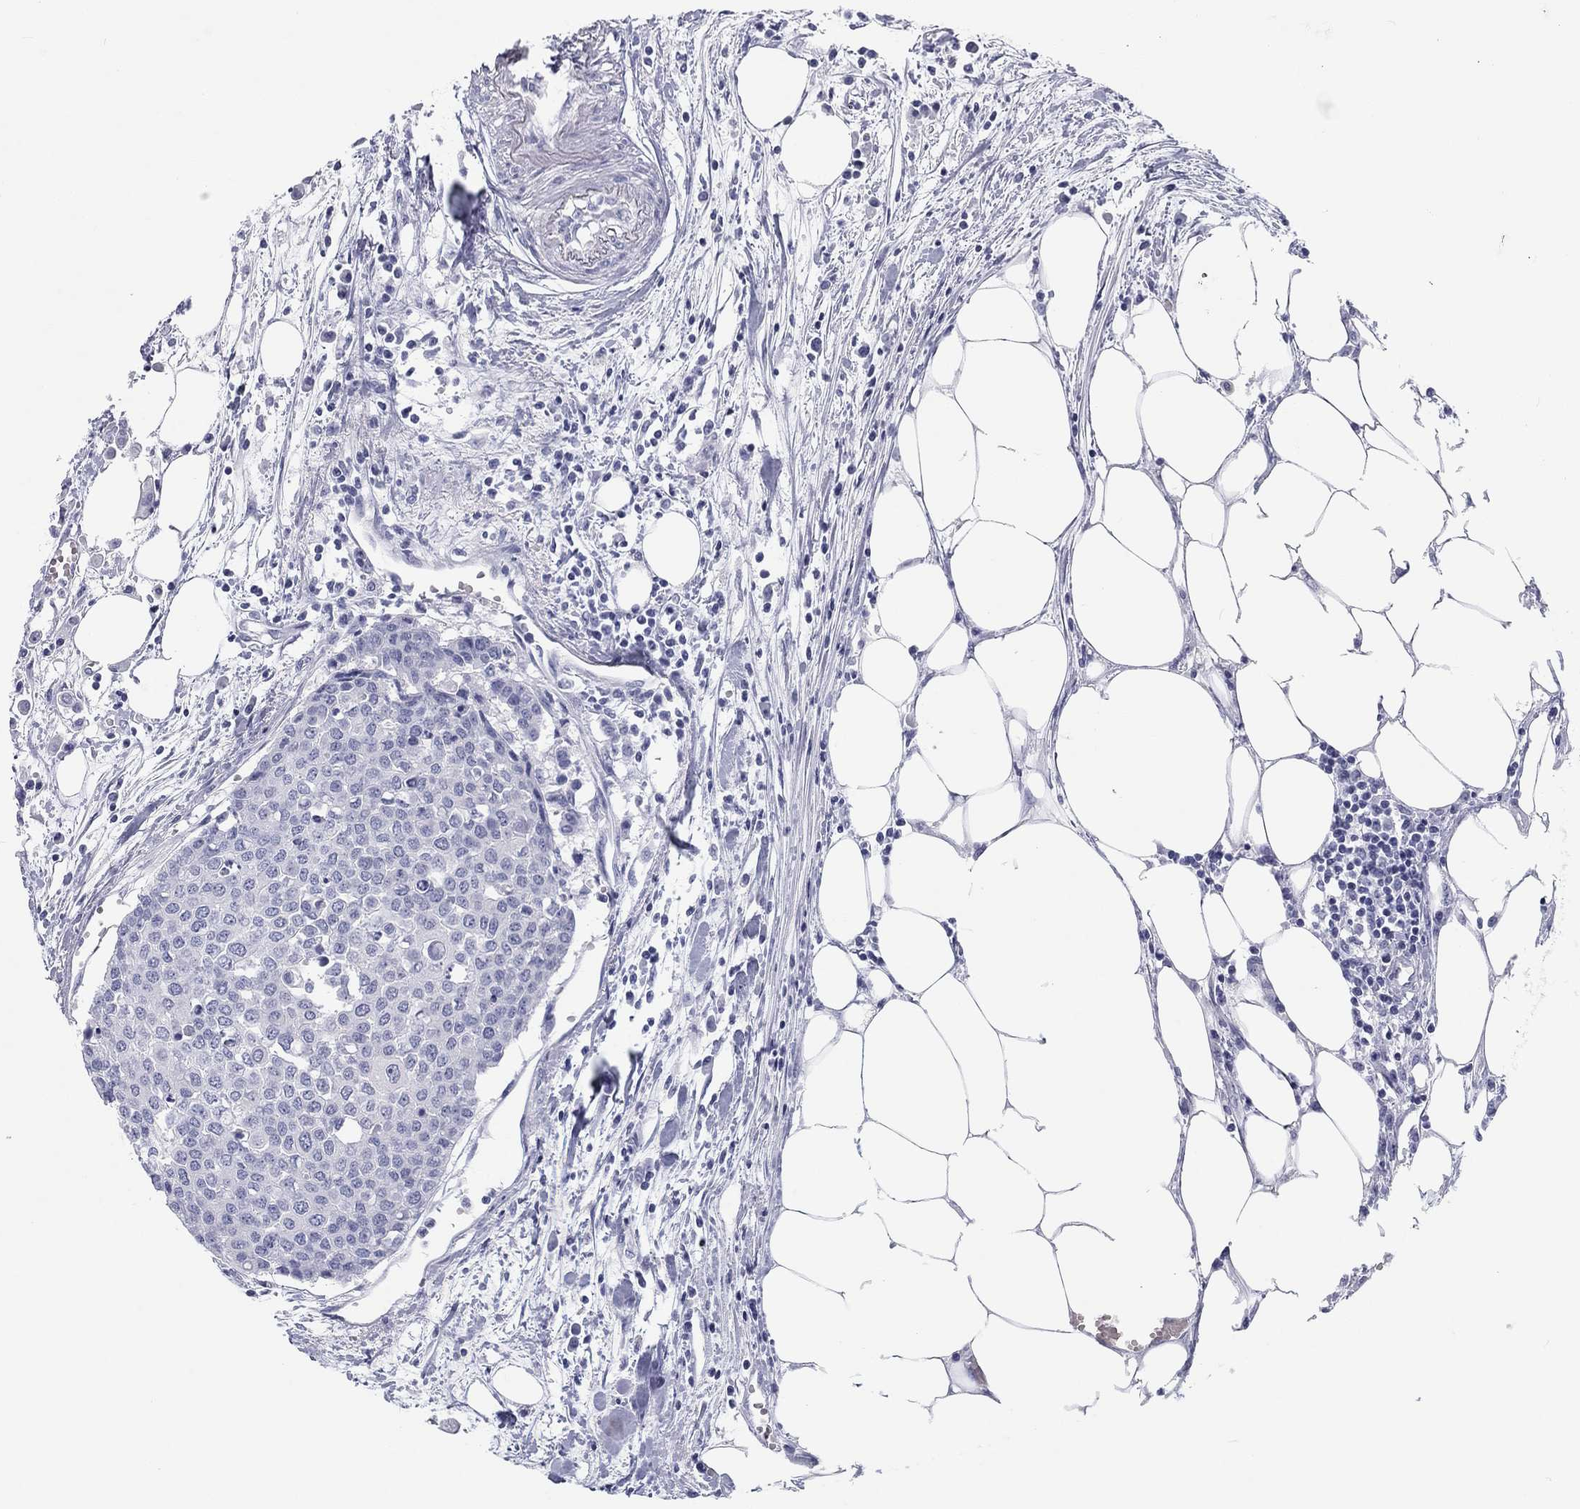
{"staining": {"intensity": "negative", "quantity": "none", "location": "none"}, "tissue": "carcinoid", "cell_type": "Tumor cells", "image_type": "cancer", "snomed": [{"axis": "morphology", "description": "Carcinoid, malignant, NOS"}, {"axis": "topography", "description": "Colon"}], "caption": "This is an immunohistochemistry image of human carcinoid. There is no positivity in tumor cells.", "gene": "CALB1", "patient": {"sex": "male", "age": 81}}